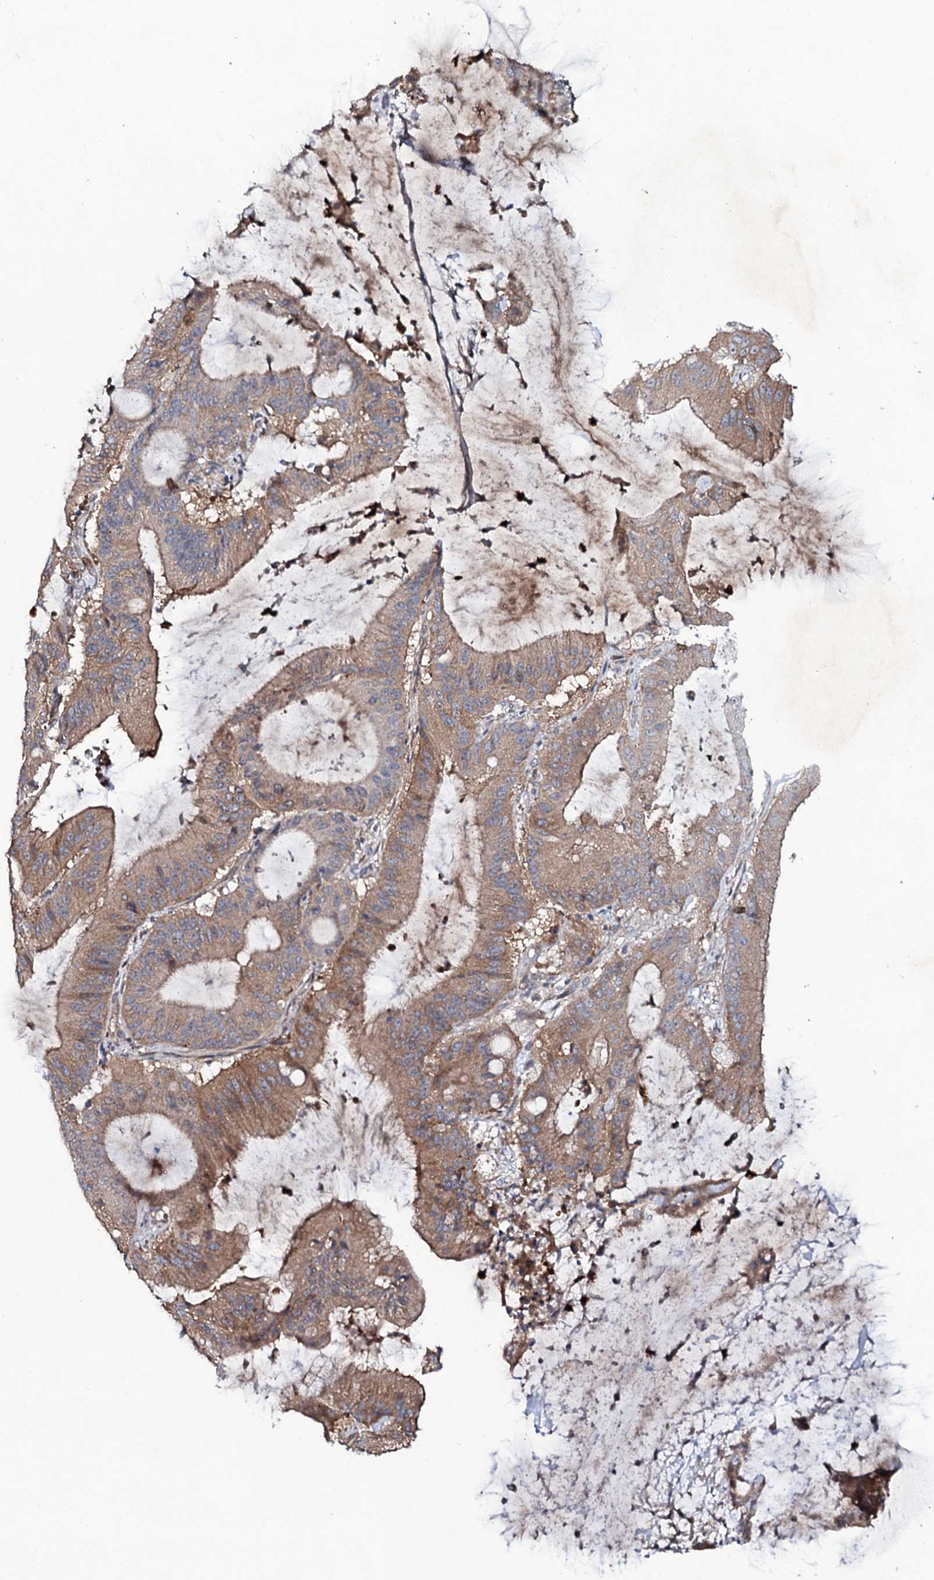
{"staining": {"intensity": "moderate", "quantity": ">75%", "location": "cytoplasmic/membranous"}, "tissue": "liver cancer", "cell_type": "Tumor cells", "image_type": "cancer", "snomed": [{"axis": "morphology", "description": "Normal tissue, NOS"}, {"axis": "morphology", "description": "Cholangiocarcinoma"}, {"axis": "topography", "description": "Liver"}, {"axis": "topography", "description": "Peripheral nerve tissue"}], "caption": "Immunohistochemical staining of human liver cholangiocarcinoma exhibits medium levels of moderate cytoplasmic/membranous protein expression in approximately >75% of tumor cells. The staining was performed using DAB, with brown indicating positive protein expression. Nuclei are stained blue with hematoxylin.", "gene": "COG6", "patient": {"sex": "female", "age": 73}}